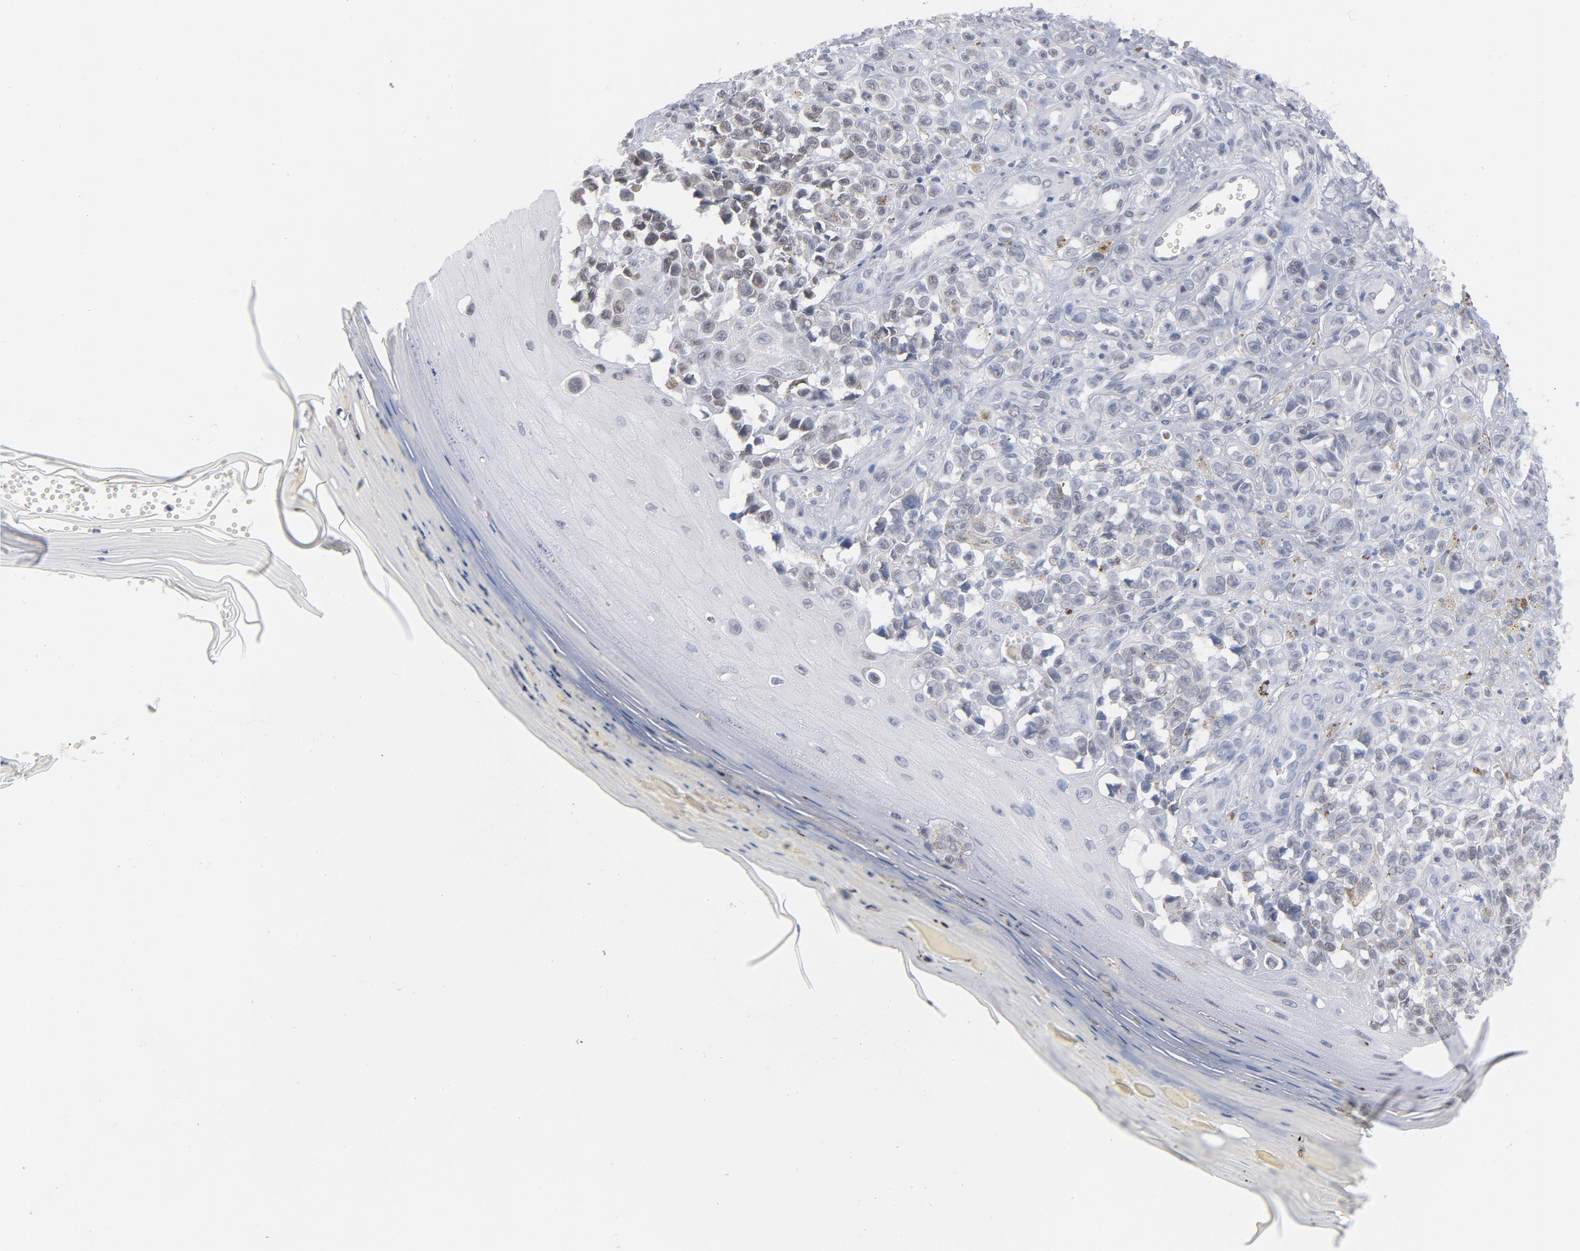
{"staining": {"intensity": "weak", "quantity": "<25%", "location": "cytoplasmic/membranous,nuclear"}, "tissue": "melanoma", "cell_type": "Tumor cells", "image_type": "cancer", "snomed": [{"axis": "morphology", "description": "Malignant melanoma, NOS"}, {"axis": "topography", "description": "Skin"}], "caption": "DAB immunohistochemical staining of melanoma reveals no significant expression in tumor cells.", "gene": "BAP1", "patient": {"sex": "female", "age": 82}}